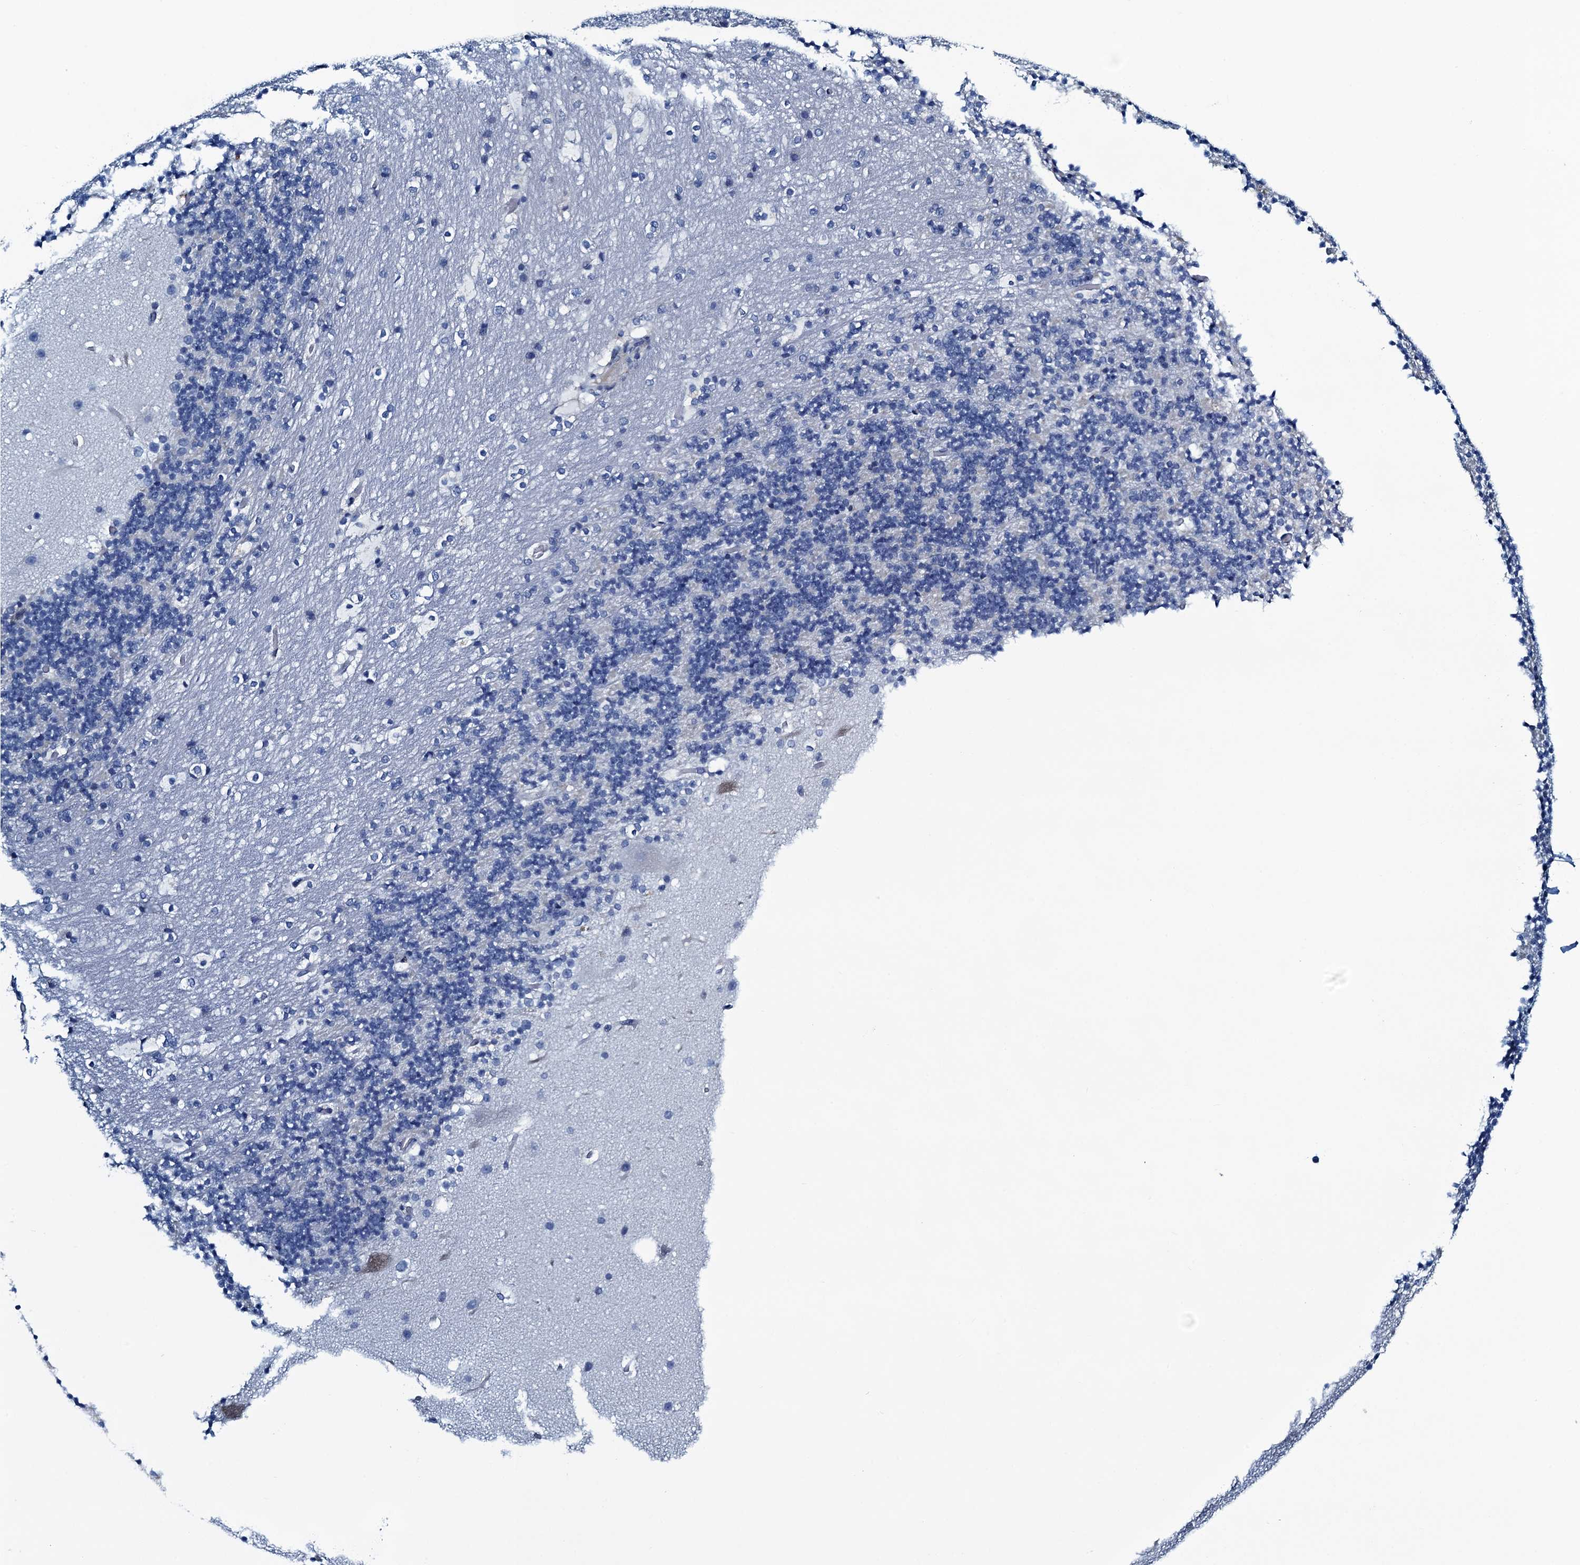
{"staining": {"intensity": "negative", "quantity": "none", "location": "none"}, "tissue": "cerebellum", "cell_type": "Cells in granular layer", "image_type": "normal", "snomed": [{"axis": "morphology", "description": "Normal tissue, NOS"}, {"axis": "topography", "description": "Cerebellum"}], "caption": "This is a micrograph of immunohistochemistry staining of benign cerebellum, which shows no expression in cells in granular layer.", "gene": "C10orf88", "patient": {"sex": "male", "age": 57}}